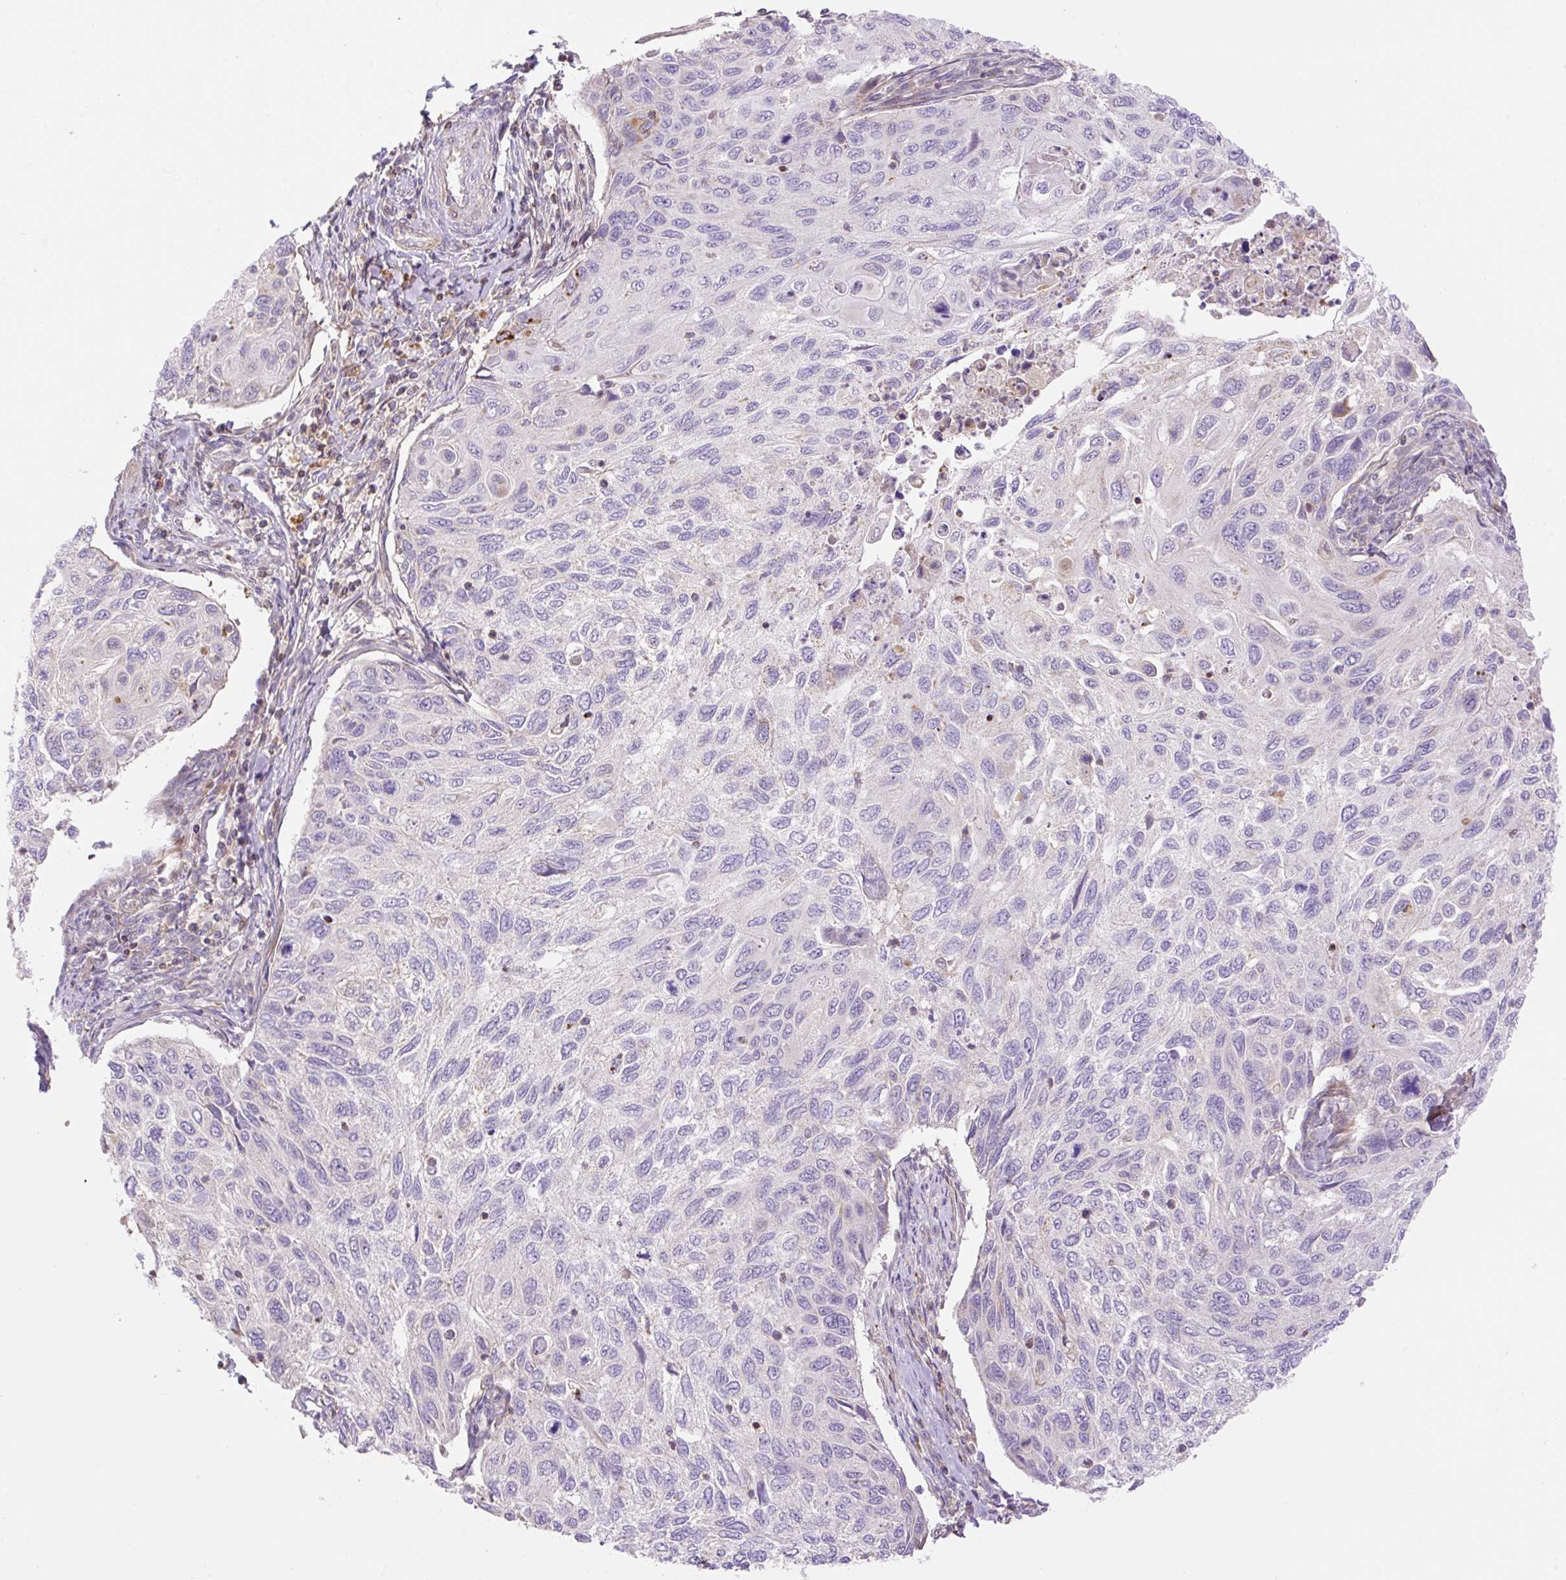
{"staining": {"intensity": "negative", "quantity": "none", "location": "none"}, "tissue": "cervical cancer", "cell_type": "Tumor cells", "image_type": "cancer", "snomed": [{"axis": "morphology", "description": "Squamous cell carcinoma, NOS"}, {"axis": "topography", "description": "Cervix"}], "caption": "Immunohistochemistry image of neoplastic tissue: cervical squamous cell carcinoma stained with DAB (3,3'-diaminobenzidine) exhibits no significant protein expression in tumor cells.", "gene": "VPS25", "patient": {"sex": "female", "age": 70}}